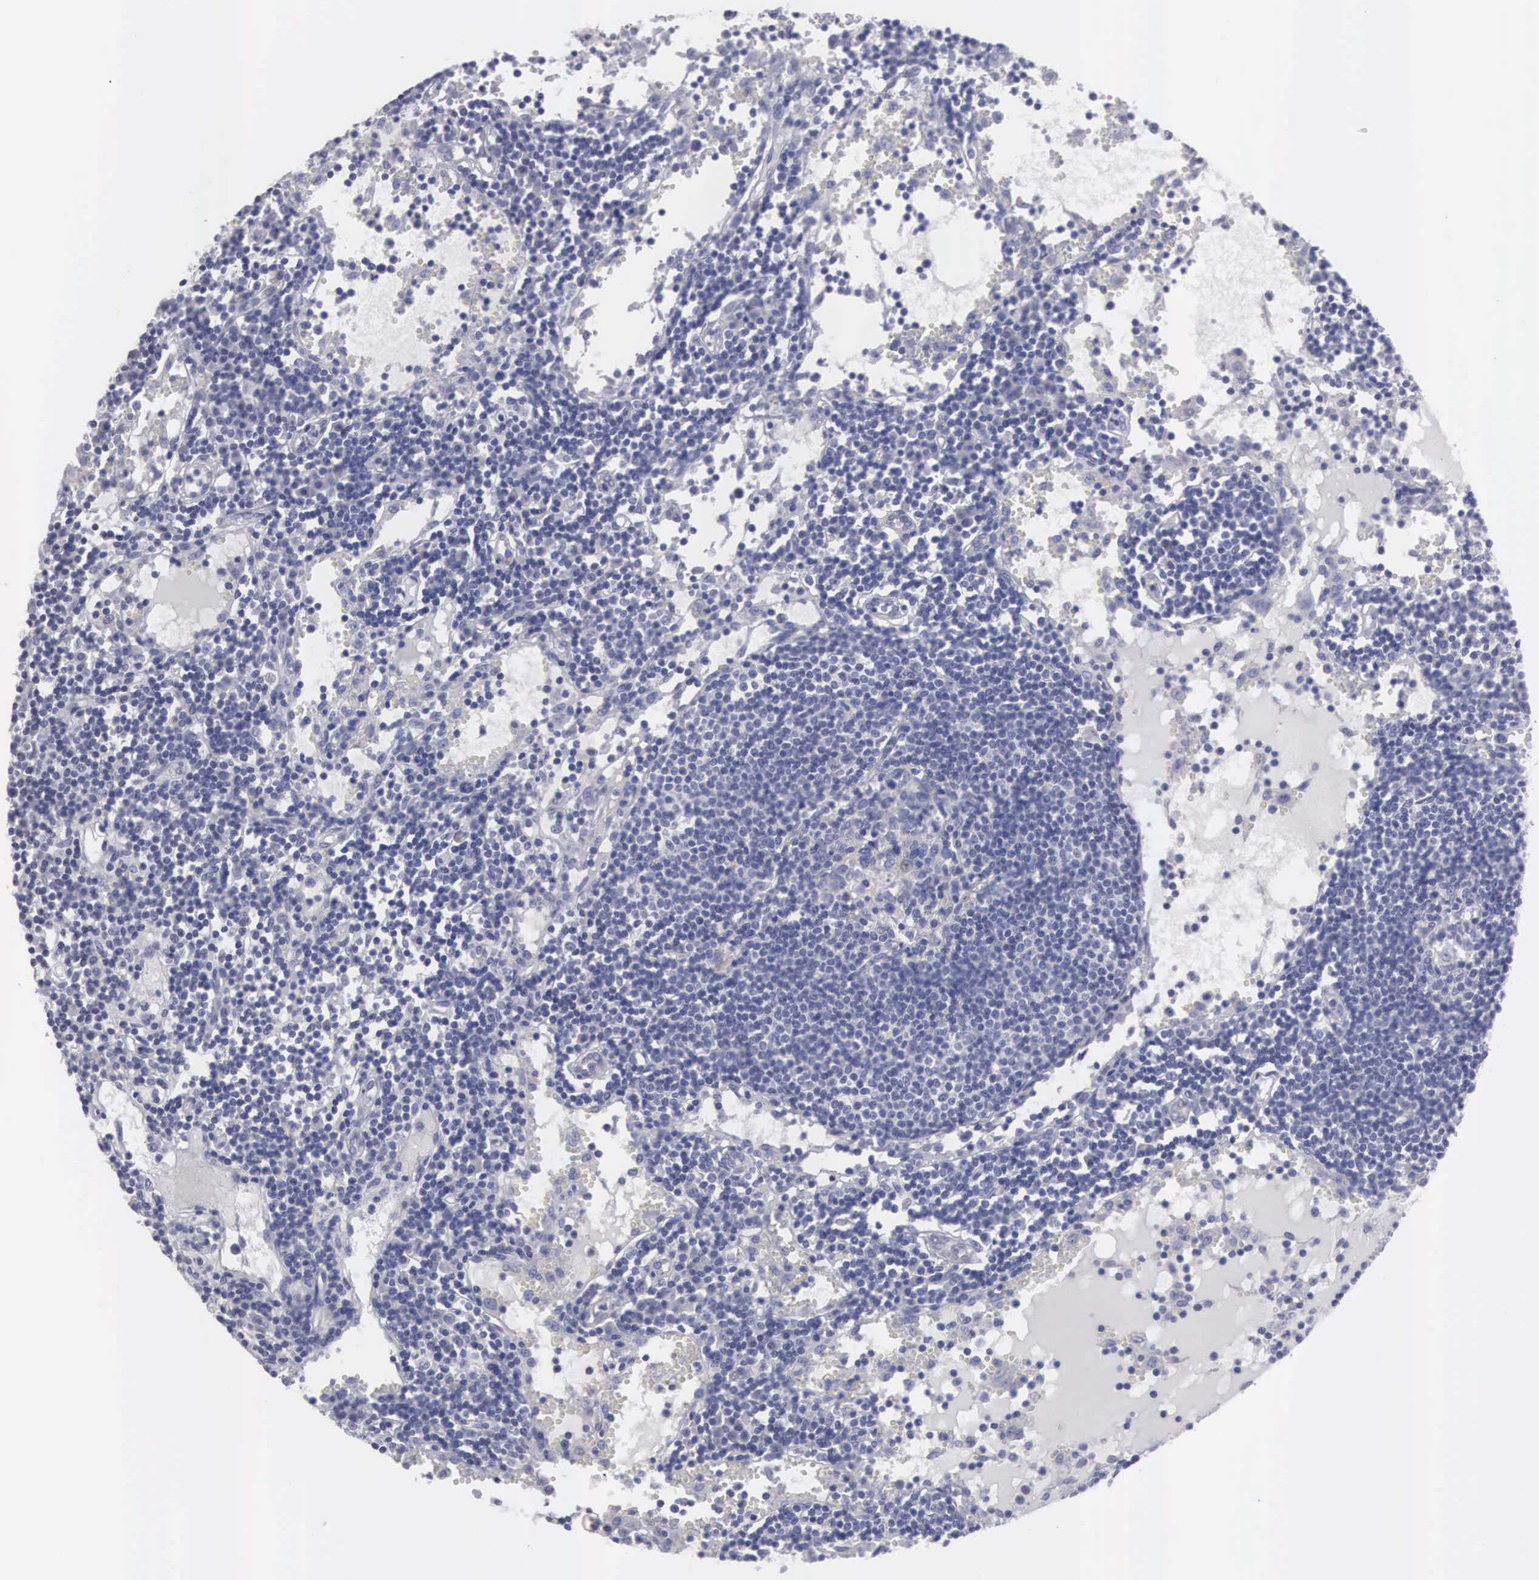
{"staining": {"intensity": "negative", "quantity": "none", "location": "none"}, "tissue": "lymph node", "cell_type": "Germinal center cells", "image_type": "normal", "snomed": [{"axis": "morphology", "description": "Normal tissue, NOS"}, {"axis": "topography", "description": "Lymph node"}], "caption": "IHC micrograph of normal lymph node: human lymph node stained with DAB reveals no significant protein expression in germinal center cells.", "gene": "CEP170B", "patient": {"sex": "female", "age": 55}}